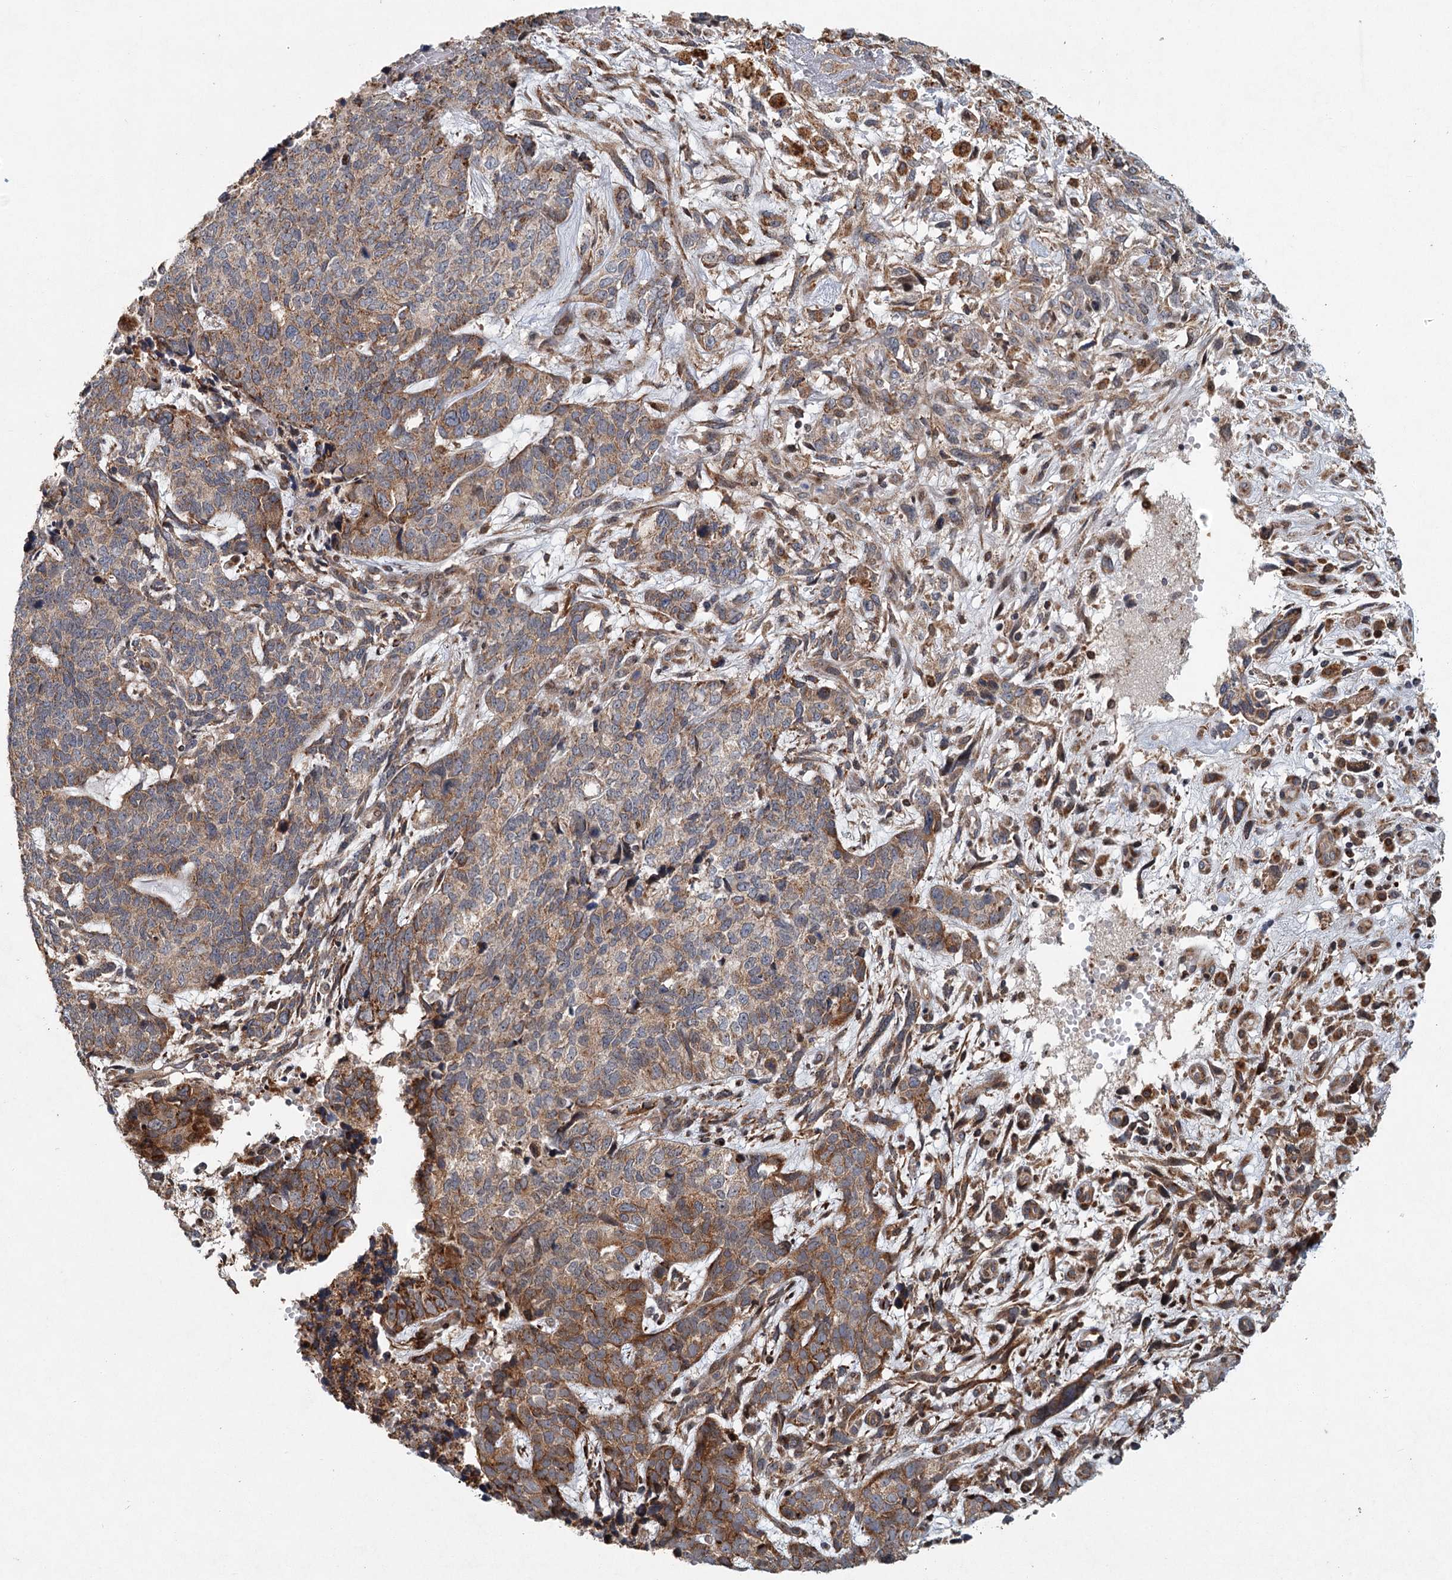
{"staining": {"intensity": "moderate", "quantity": ">75%", "location": "cytoplasmic/membranous"}, "tissue": "cervical cancer", "cell_type": "Tumor cells", "image_type": "cancer", "snomed": [{"axis": "morphology", "description": "Squamous cell carcinoma, NOS"}, {"axis": "topography", "description": "Cervix"}], "caption": "Moderate cytoplasmic/membranous expression for a protein is present in about >75% of tumor cells of cervical squamous cell carcinoma using immunohistochemistry (IHC).", "gene": "SRPX2", "patient": {"sex": "female", "age": 63}}